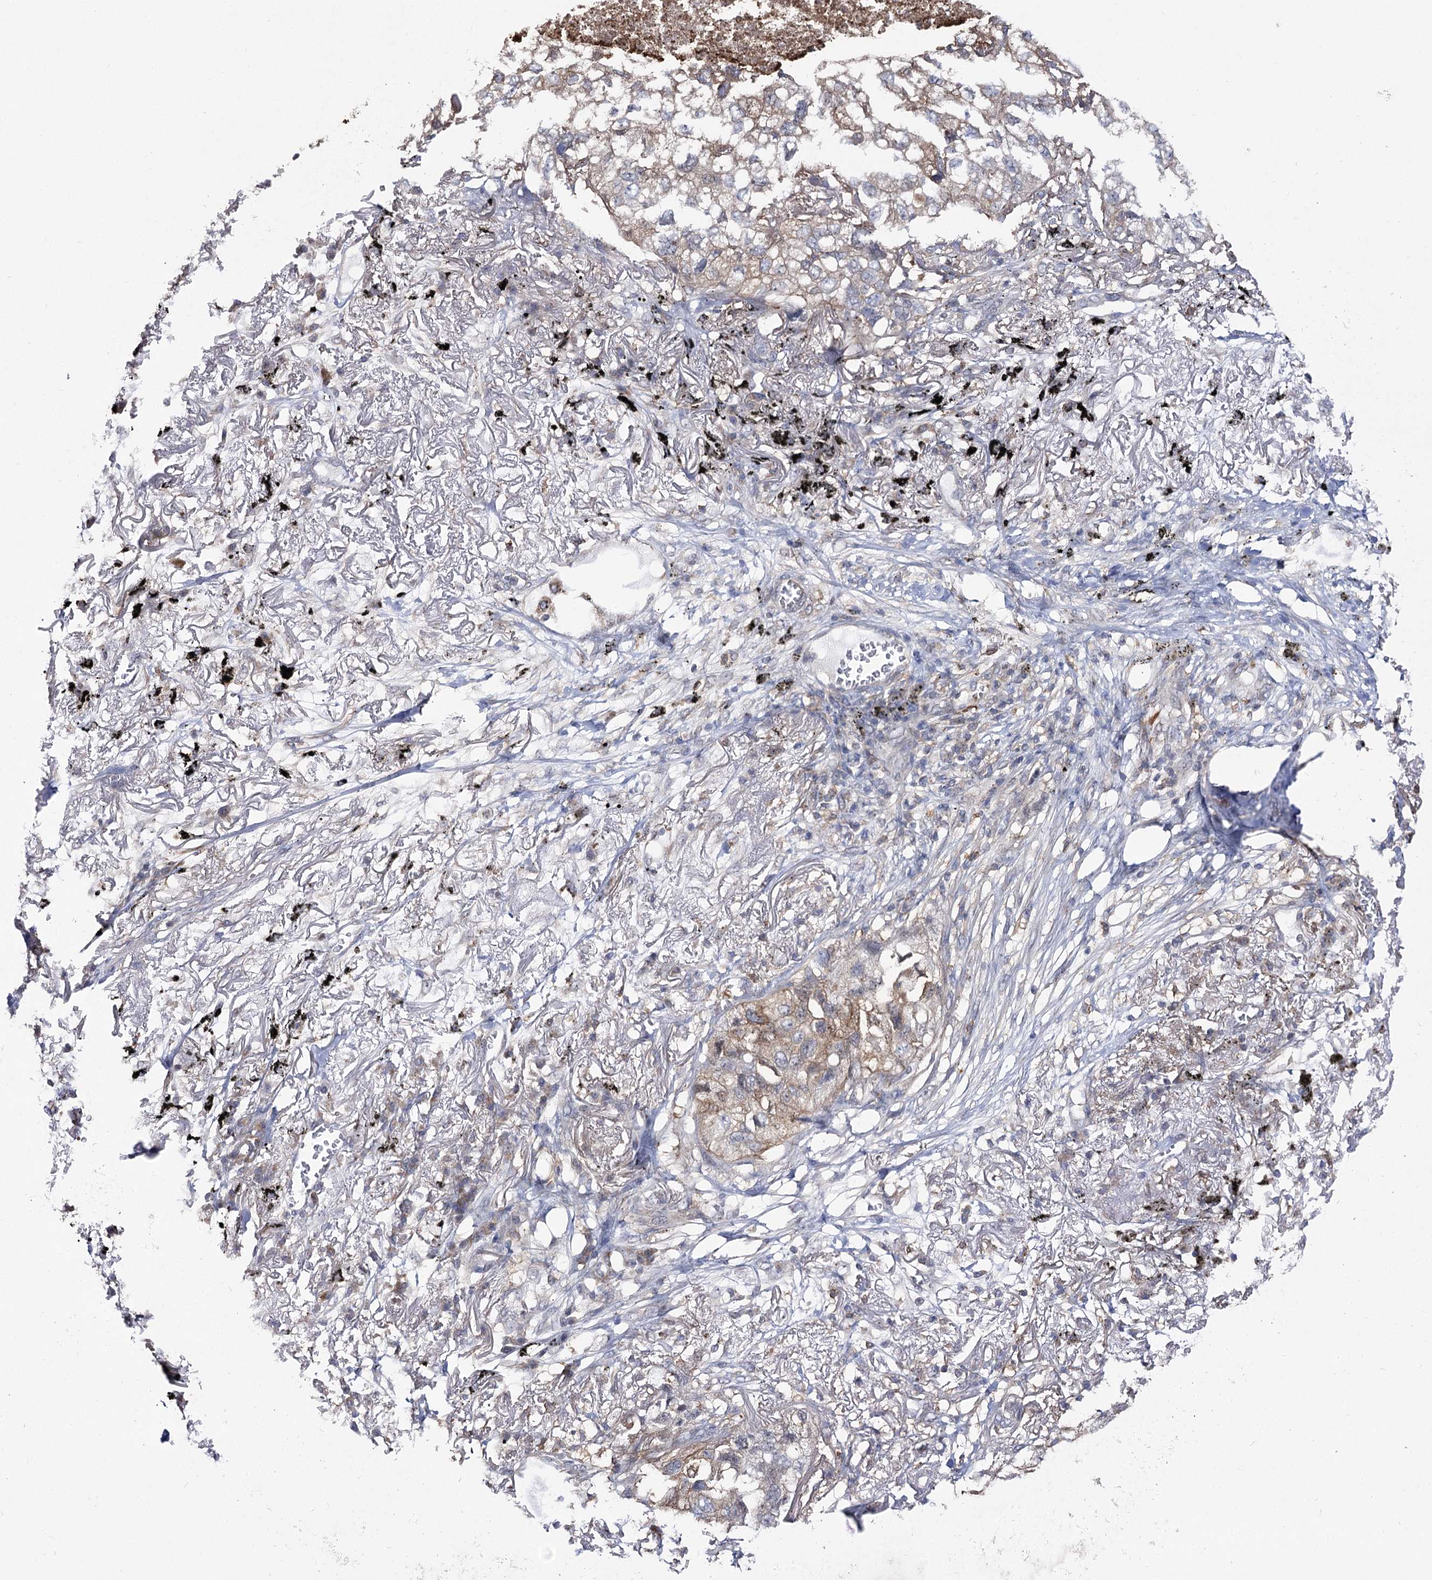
{"staining": {"intensity": "moderate", "quantity": "<25%", "location": "cytoplasmic/membranous"}, "tissue": "lung cancer", "cell_type": "Tumor cells", "image_type": "cancer", "snomed": [{"axis": "morphology", "description": "Adenocarcinoma, NOS"}, {"axis": "topography", "description": "Lung"}], "caption": "Lung adenocarcinoma was stained to show a protein in brown. There is low levels of moderate cytoplasmic/membranous staining in approximately <25% of tumor cells.", "gene": "UGP2", "patient": {"sex": "male", "age": 65}}